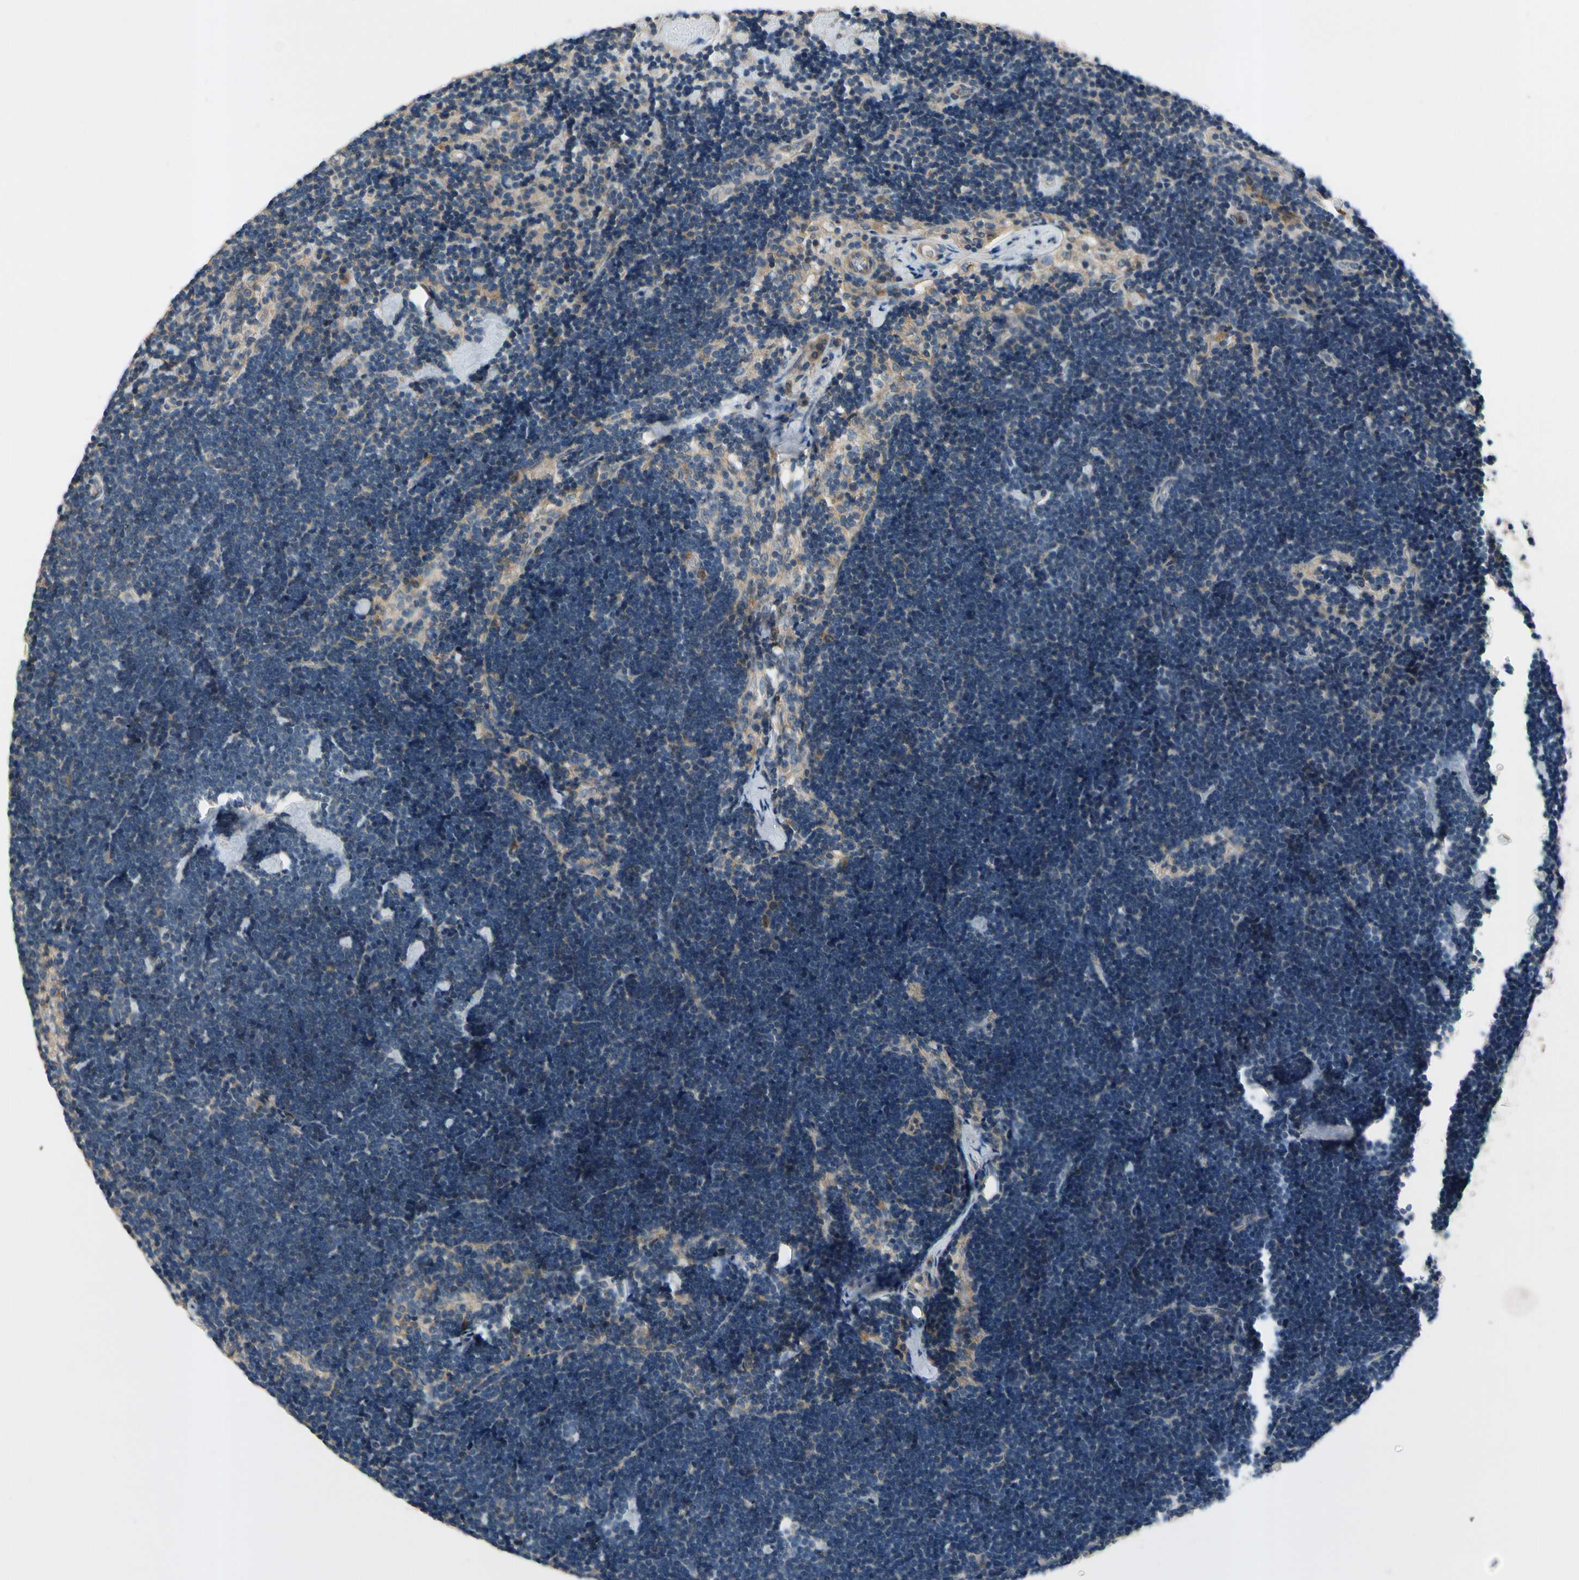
{"staining": {"intensity": "negative", "quantity": "none", "location": "none"}, "tissue": "lymph node", "cell_type": "Germinal center cells", "image_type": "normal", "snomed": [{"axis": "morphology", "description": "Normal tissue, NOS"}, {"axis": "topography", "description": "Lymph node"}], "caption": "IHC photomicrograph of unremarkable lymph node stained for a protein (brown), which demonstrates no staining in germinal center cells.", "gene": "SIGLEC5", "patient": {"sex": "male", "age": 63}}